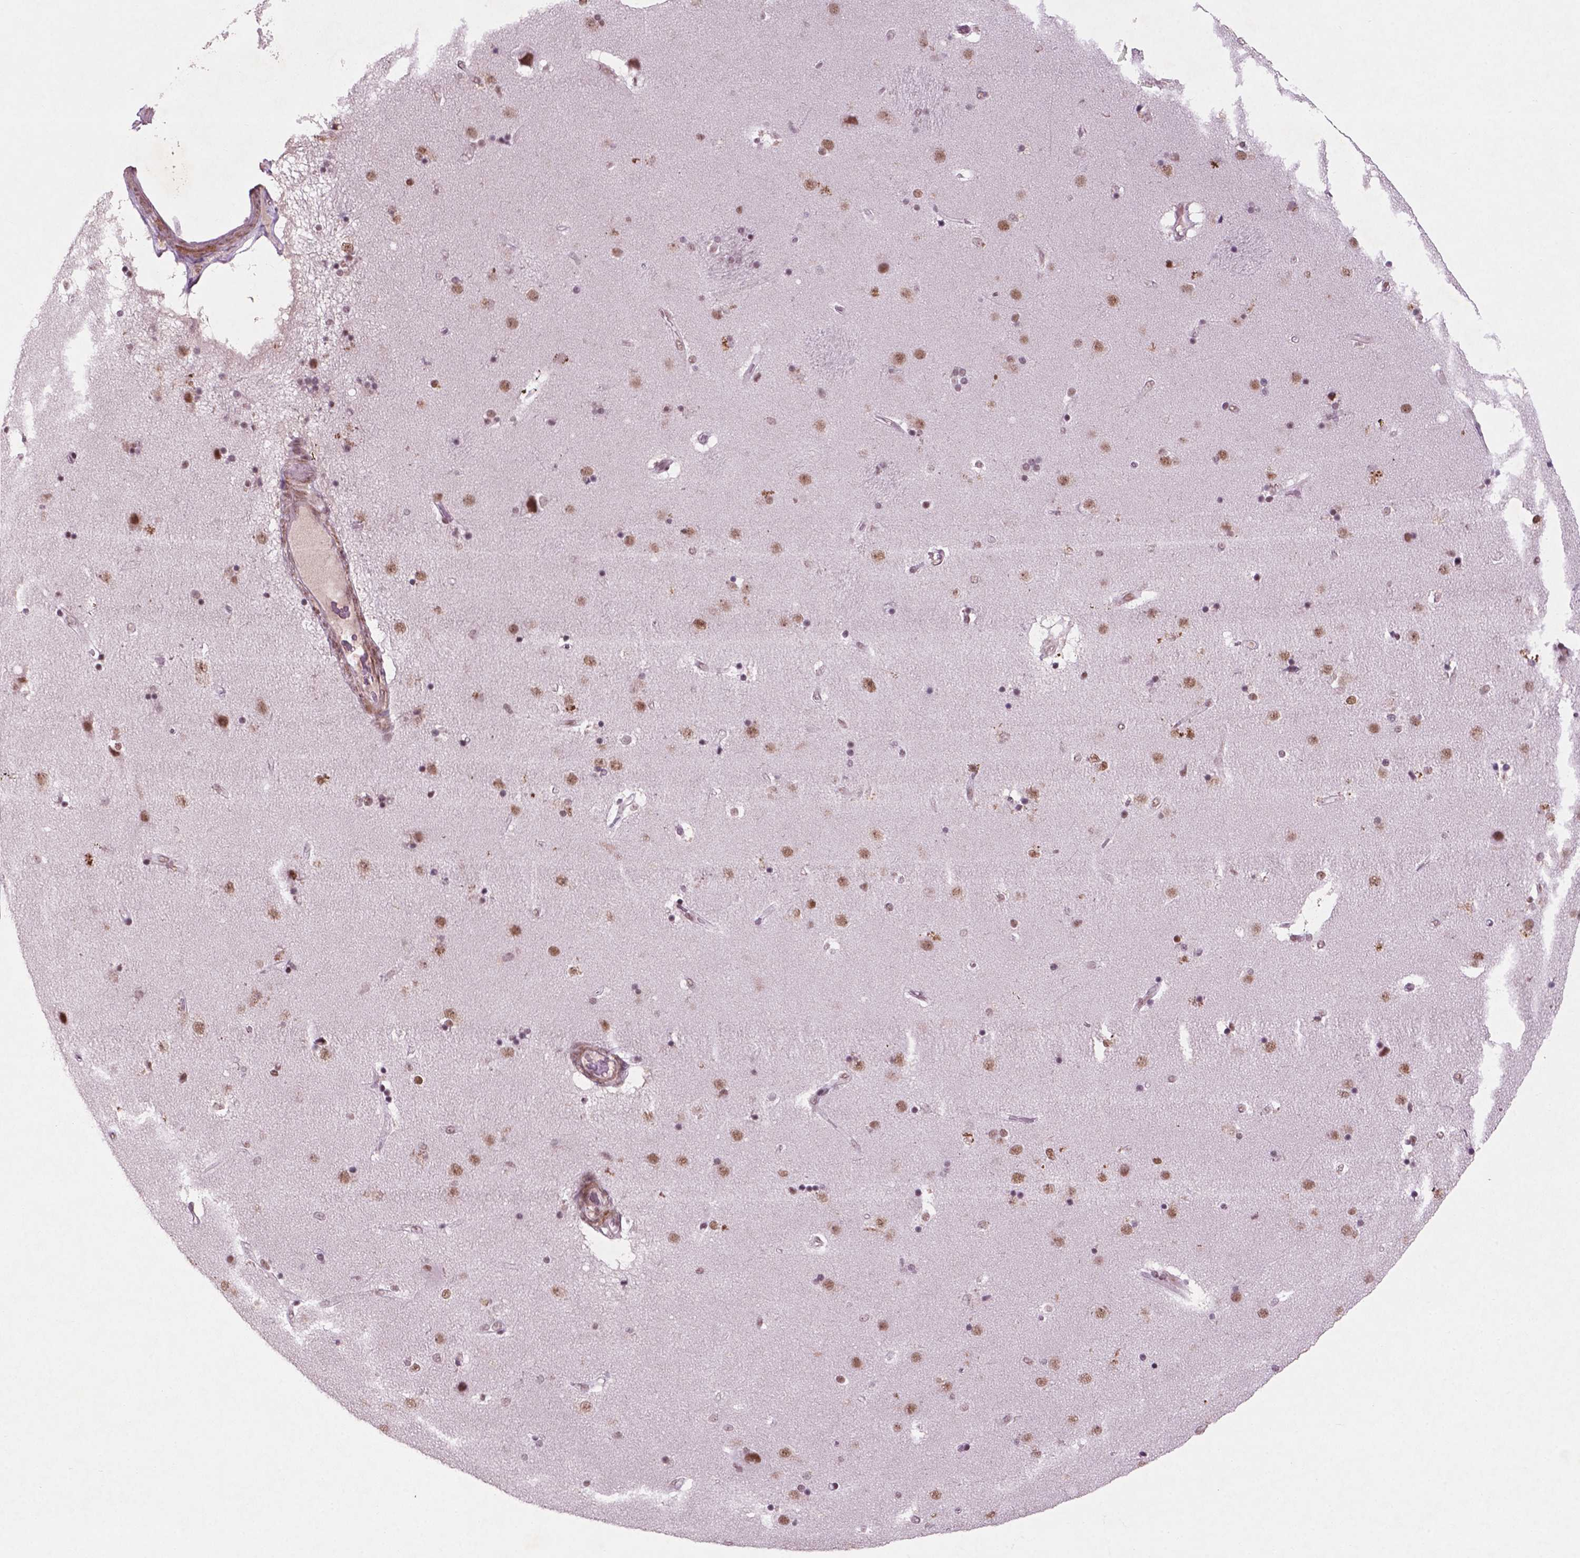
{"staining": {"intensity": "moderate", "quantity": ">75%", "location": "nuclear"}, "tissue": "caudate", "cell_type": "Glial cells", "image_type": "normal", "snomed": [{"axis": "morphology", "description": "Normal tissue, NOS"}, {"axis": "topography", "description": "Lateral ventricle wall"}], "caption": "The image demonstrates immunohistochemical staining of unremarkable caudate. There is moderate nuclear positivity is identified in approximately >75% of glial cells.", "gene": "CTR9", "patient": {"sex": "female", "age": 71}}